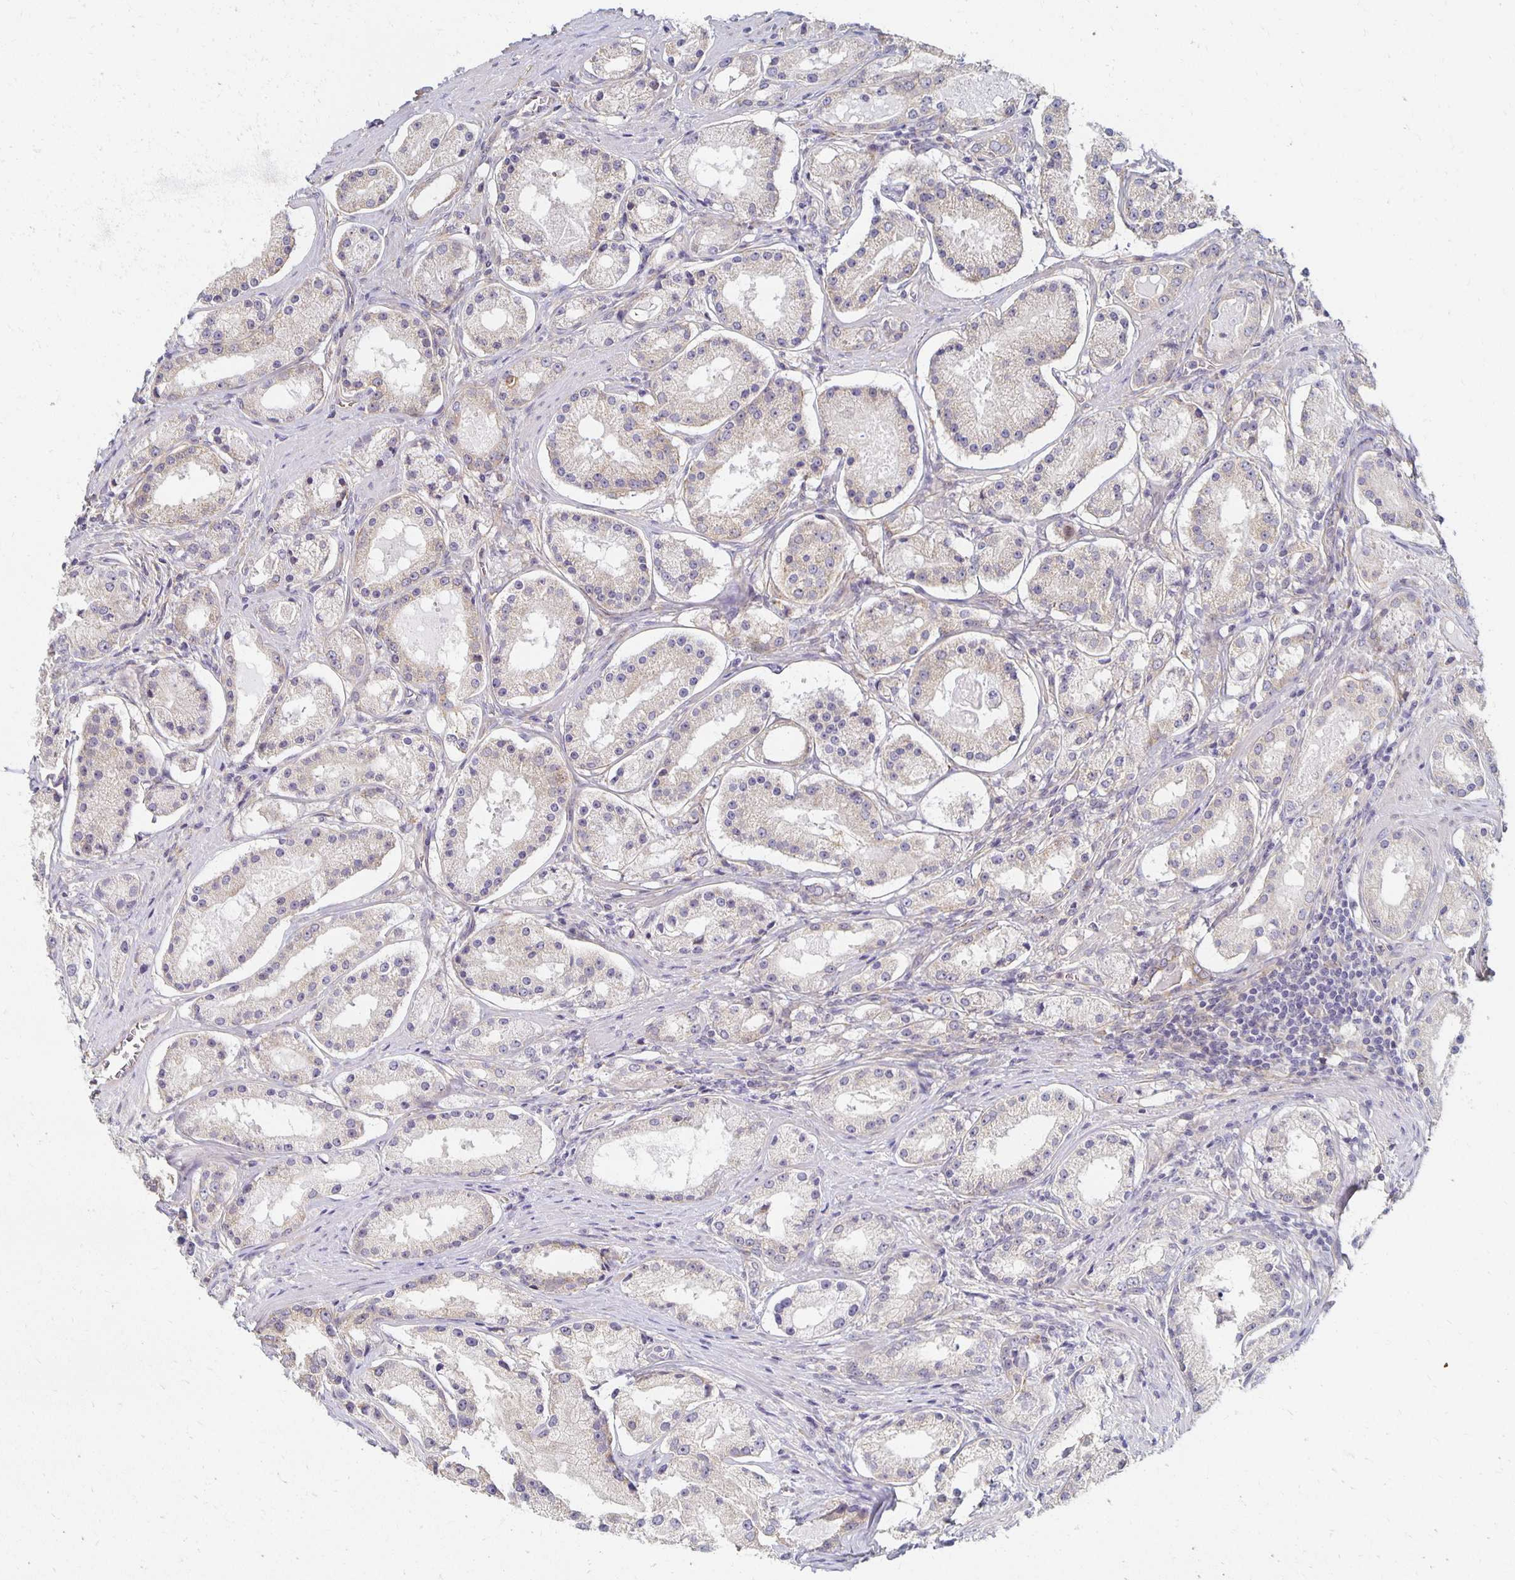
{"staining": {"intensity": "negative", "quantity": "none", "location": "none"}, "tissue": "prostate cancer", "cell_type": "Tumor cells", "image_type": "cancer", "snomed": [{"axis": "morphology", "description": "Adenocarcinoma, Low grade"}, {"axis": "topography", "description": "Prostate"}], "caption": "Immunohistochemistry (IHC) photomicrograph of prostate cancer (low-grade adenocarcinoma) stained for a protein (brown), which exhibits no staining in tumor cells. The staining is performed using DAB brown chromogen with nuclei counter-stained in using hematoxylin.", "gene": "SORL1", "patient": {"sex": "male", "age": 57}}